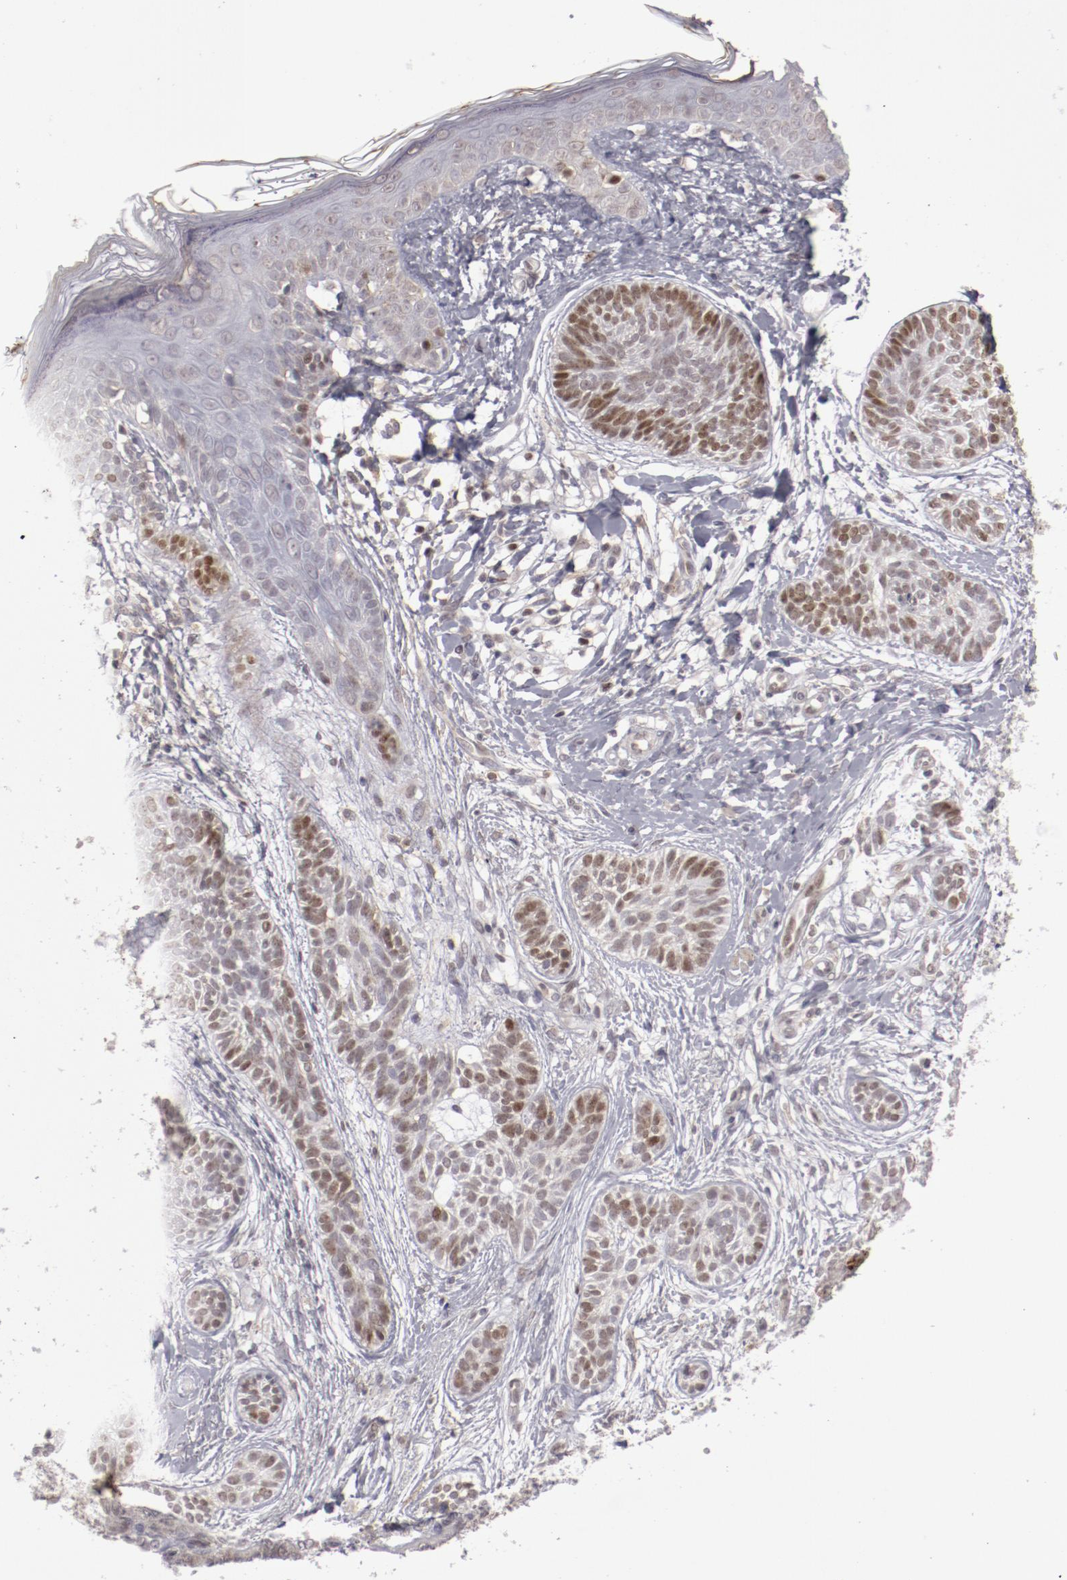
{"staining": {"intensity": "weak", "quantity": "25%-75%", "location": "cytoplasmic/membranous,nuclear"}, "tissue": "skin cancer", "cell_type": "Tumor cells", "image_type": "cancer", "snomed": [{"axis": "morphology", "description": "Normal tissue, NOS"}, {"axis": "morphology", "description": "Basal cell carcinoma"}, {"axis": "topography", "description": "Skin"}], "caption": "Skin cancer (basal cell carcinoma) was stained to show a protein in brown. There is low levels of weak cytoplasmic/membranous and nuclear positivity in about 25%-75% of tumor cells.", "gene": "LEF1", "patient": {"sex": "male", "age": 63}}